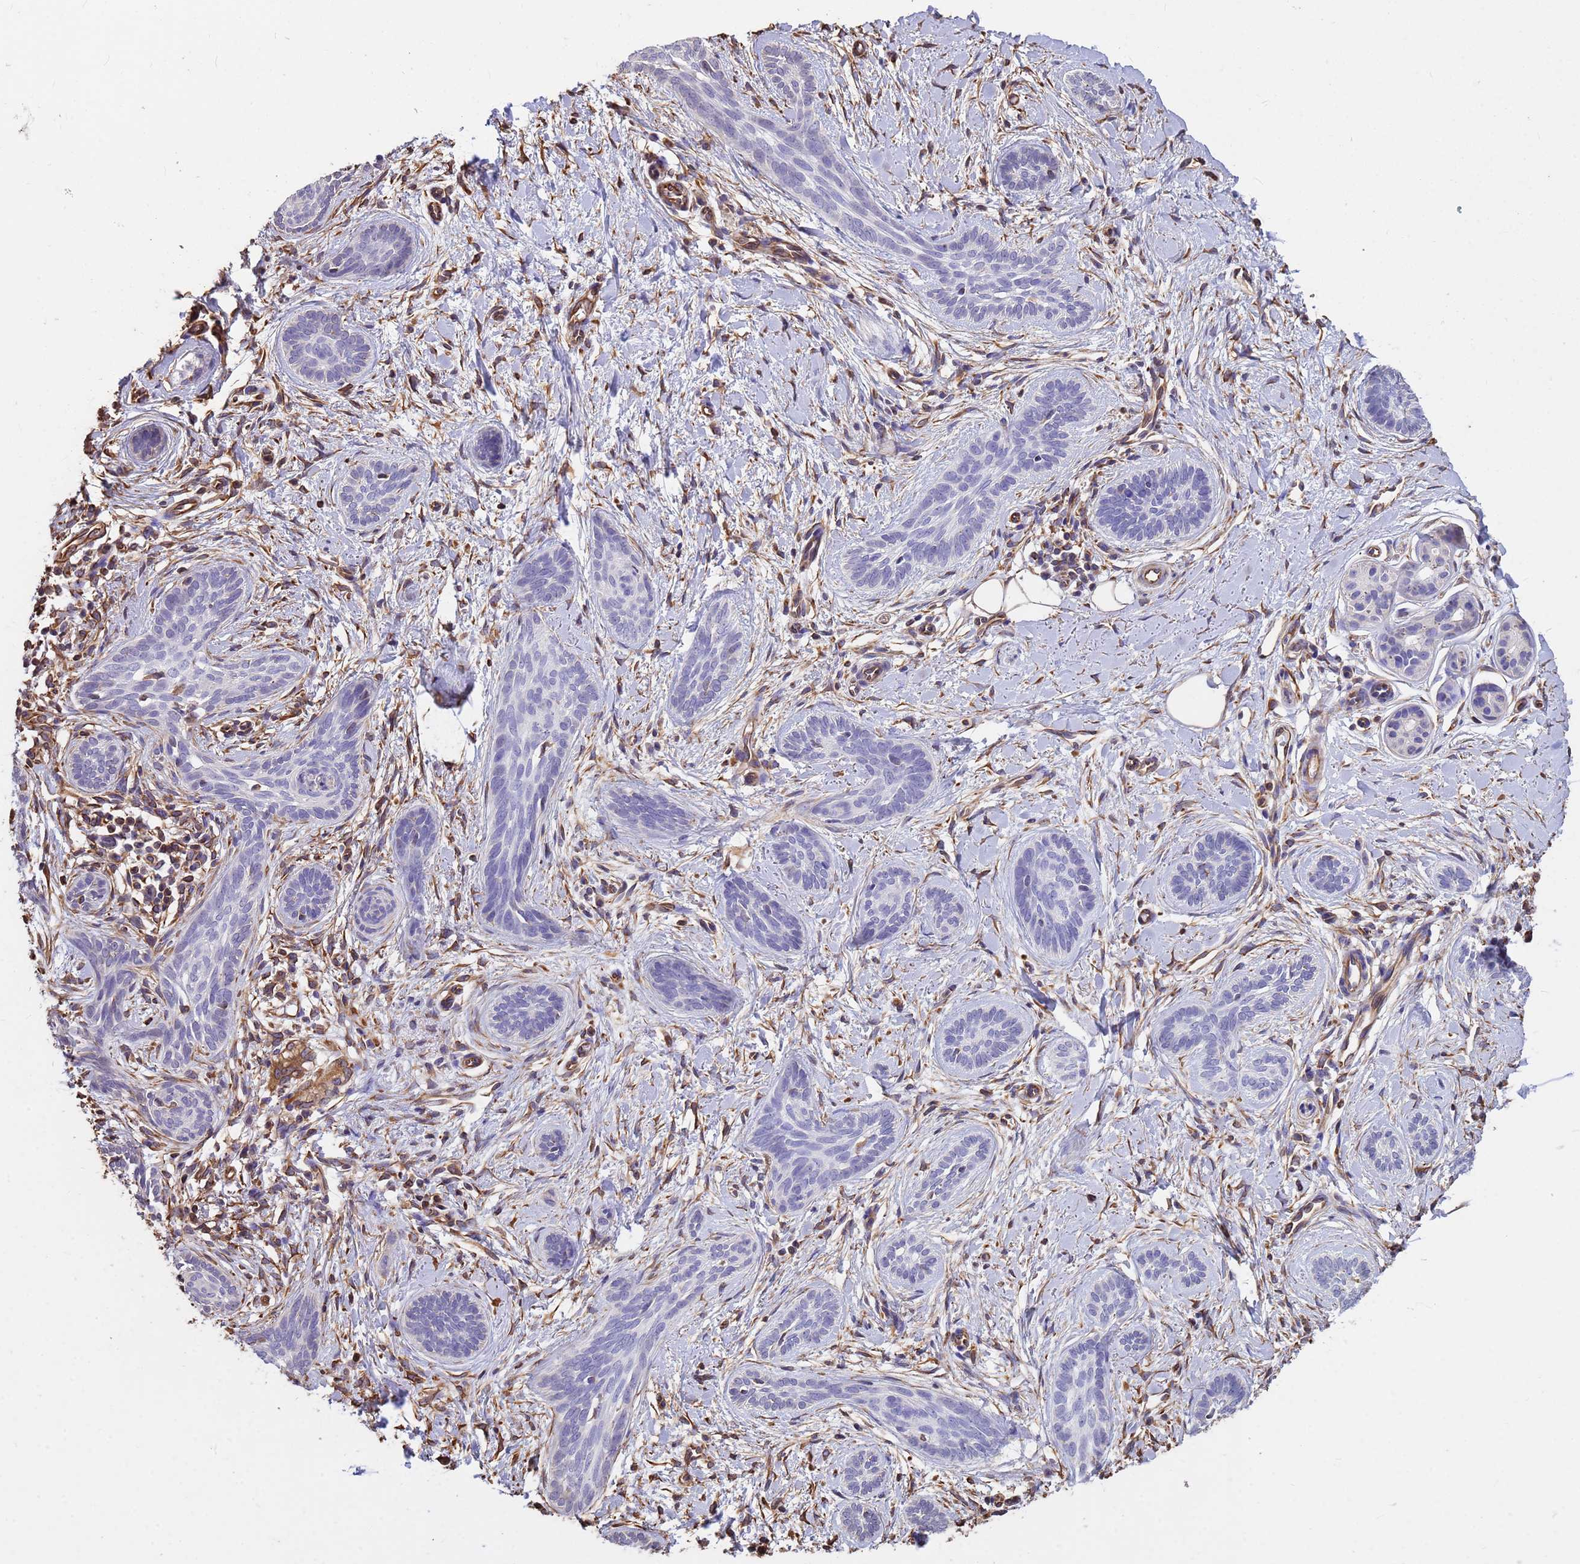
{"staining": {"intensity": "negative", "quantity": "none", "location": "none"}, "tissue": "skin cancer", "cell_type": "Tumor cells", "image_type": "cancer", "snomed": [{"axis": "morphology", "description": "Basal cell carcinoma"}, {"axis": "topography", "description": "Skin"}], "caption": "A high-resolution photomicrograph shows IHC staining of skin cancer (basal cell carcinoma), which displays no significant staining in tumor cells.", "gene": "TCEAL3", "patient": {"sex": "female", "age": 81}}